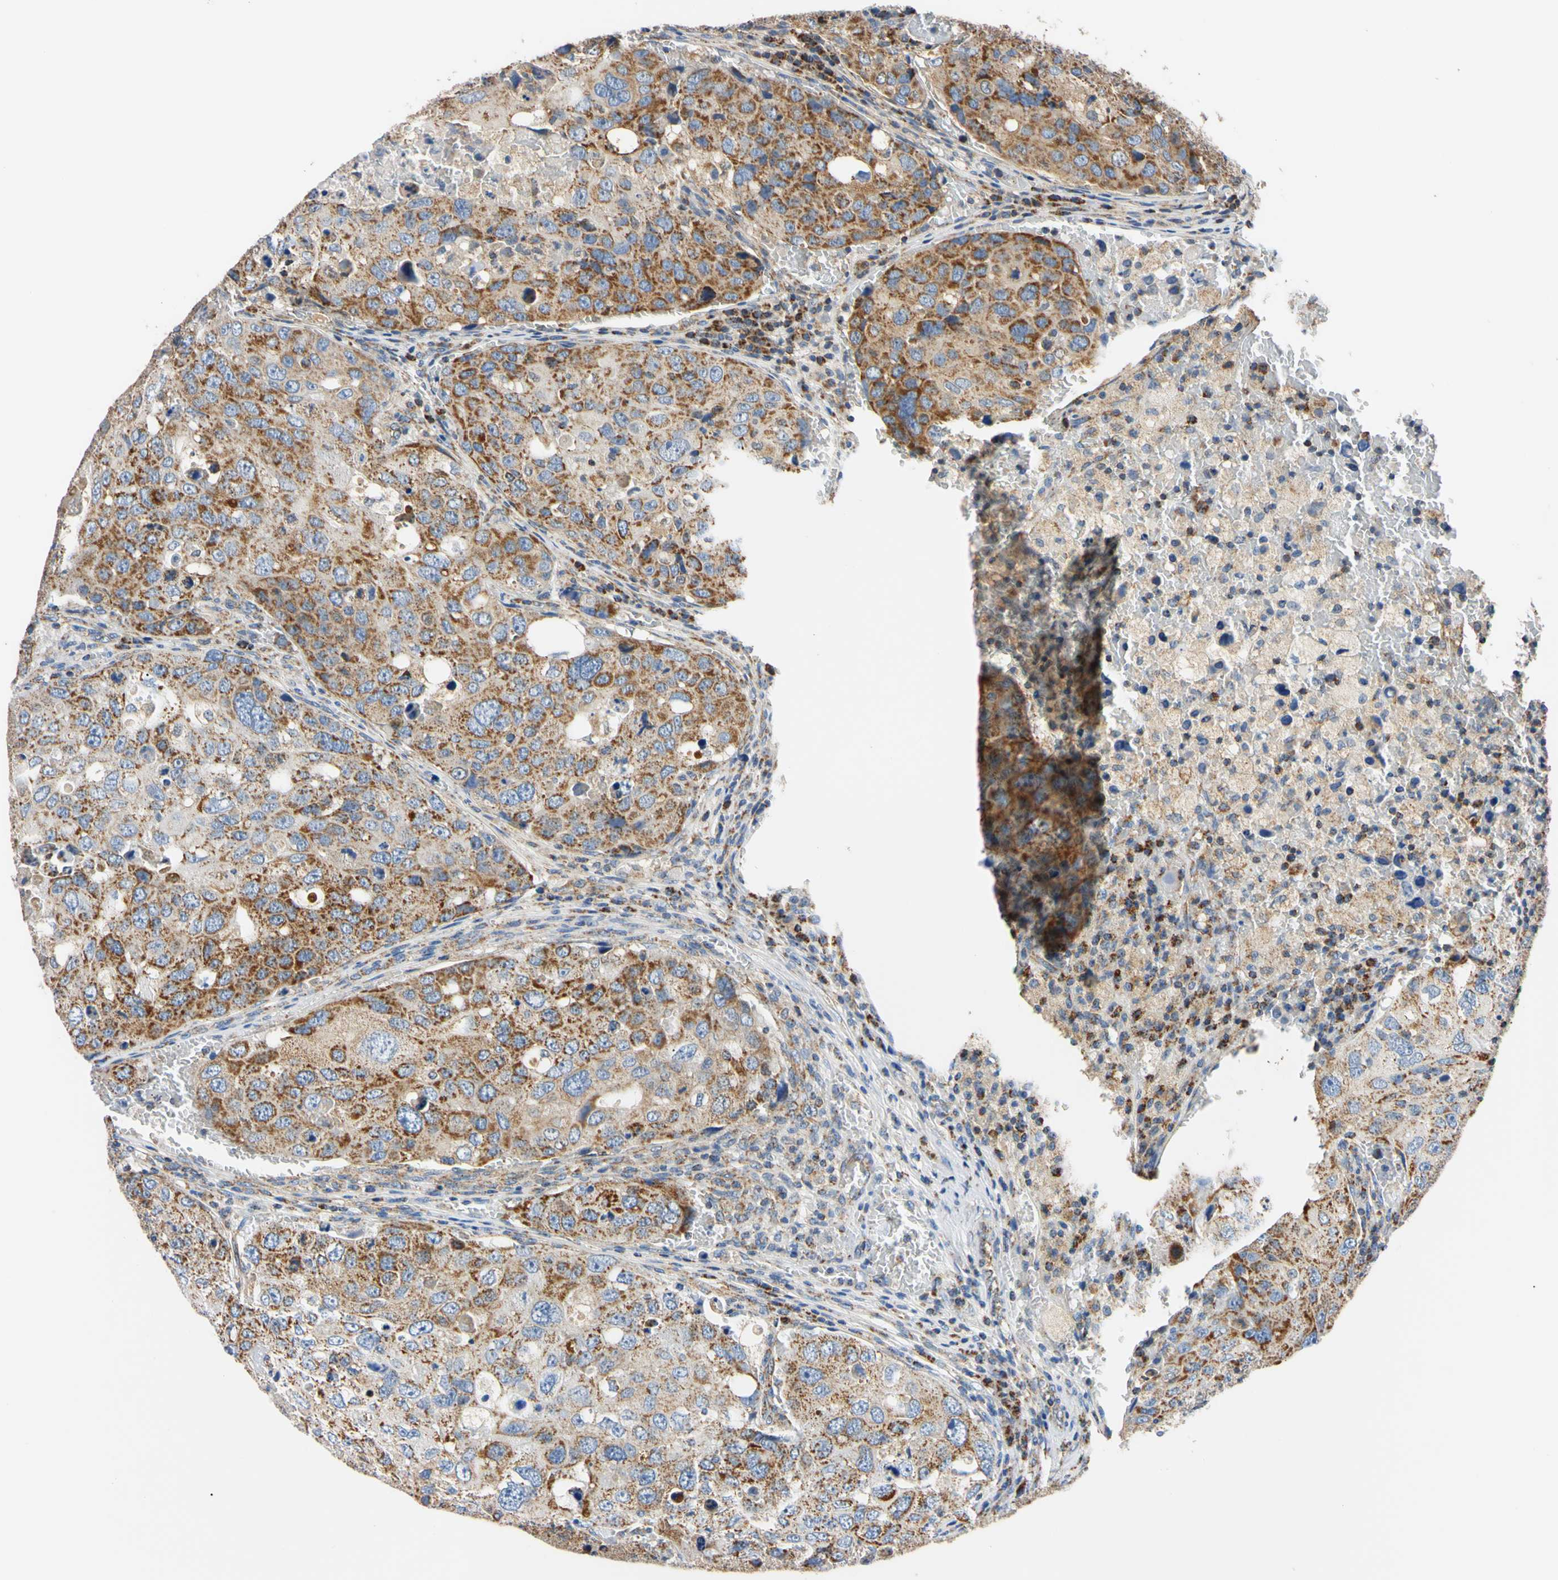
{"staining": {"intensity": "strong", "quantity": ">75%", "location": "cytoplasmic/membranous"}, "tissue": "urothelial cancer", "cell_type": "Tumor cells", "image_type": "cancer", "snomed": [{"axis": "morphology", "description": "Urothelial carcinoma, High grade"}, {"axis": "topography", "description": "Lymph node"}, {"axis": "topography", "description": "Urinary bladder"}], "caption": "The immunohistochemical stain highlights strong cytoplasmic/membranous positivity in tumor cells of urothelial cancer tissue.", "gene": "CLPP", "patient": {"sex": "male", "age": 51}}